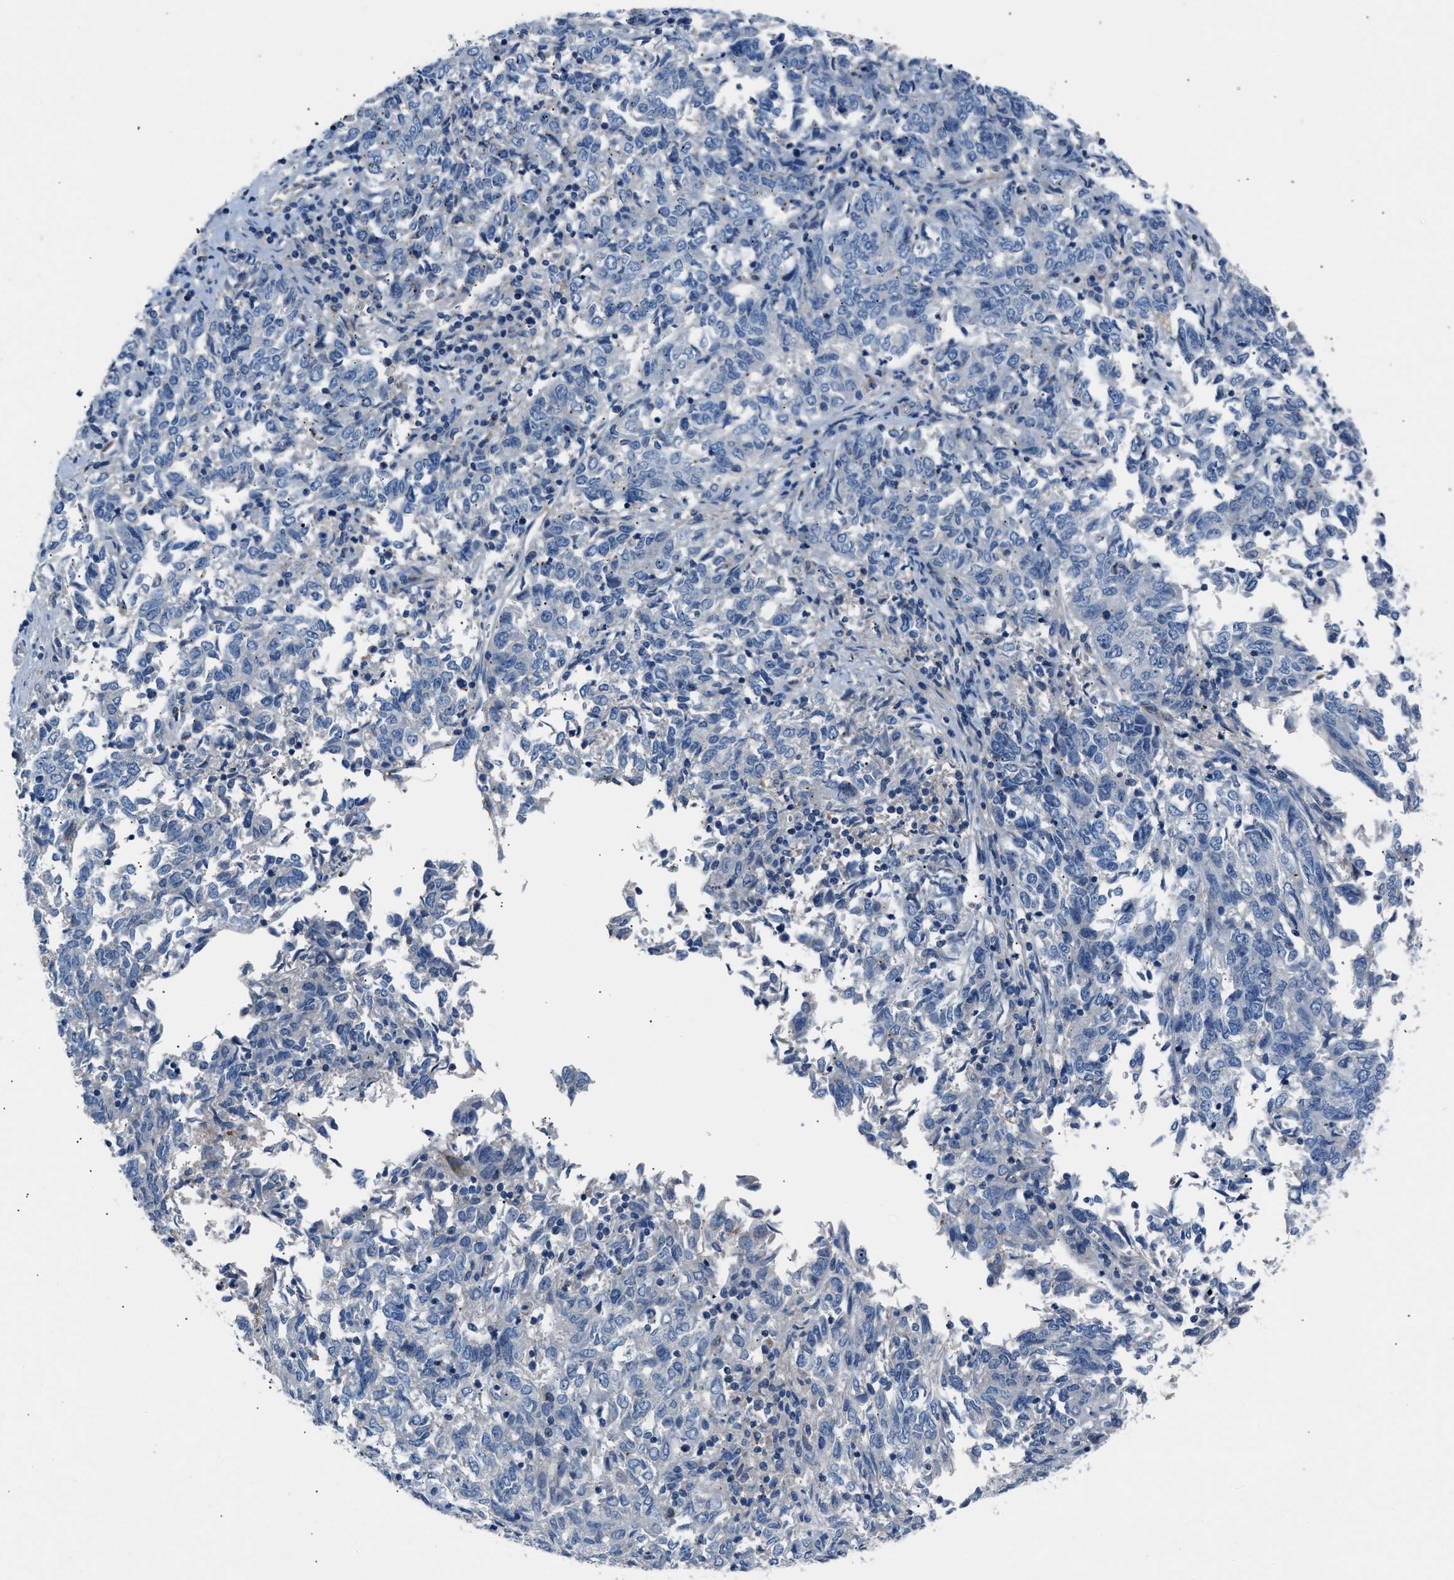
{"staining": {"intensity": "negative", "quantity": "none", "location": "none"}, "tissue": "endometrial cancer", "cell_type": "Tumor cells", "image_type": "cancer", "snomed": [{"axis": "morphology", "description": "Adenocarcinoma, NOS"}, {"axis": "topography", "description": "Endometrium"}], "caption": "DAB immunohistochemical staining of endometrial cancer reveals no significant expression in tumor cells.", "gene": "DNAAF5", "patient": {"sex": "female", "age": 80}}